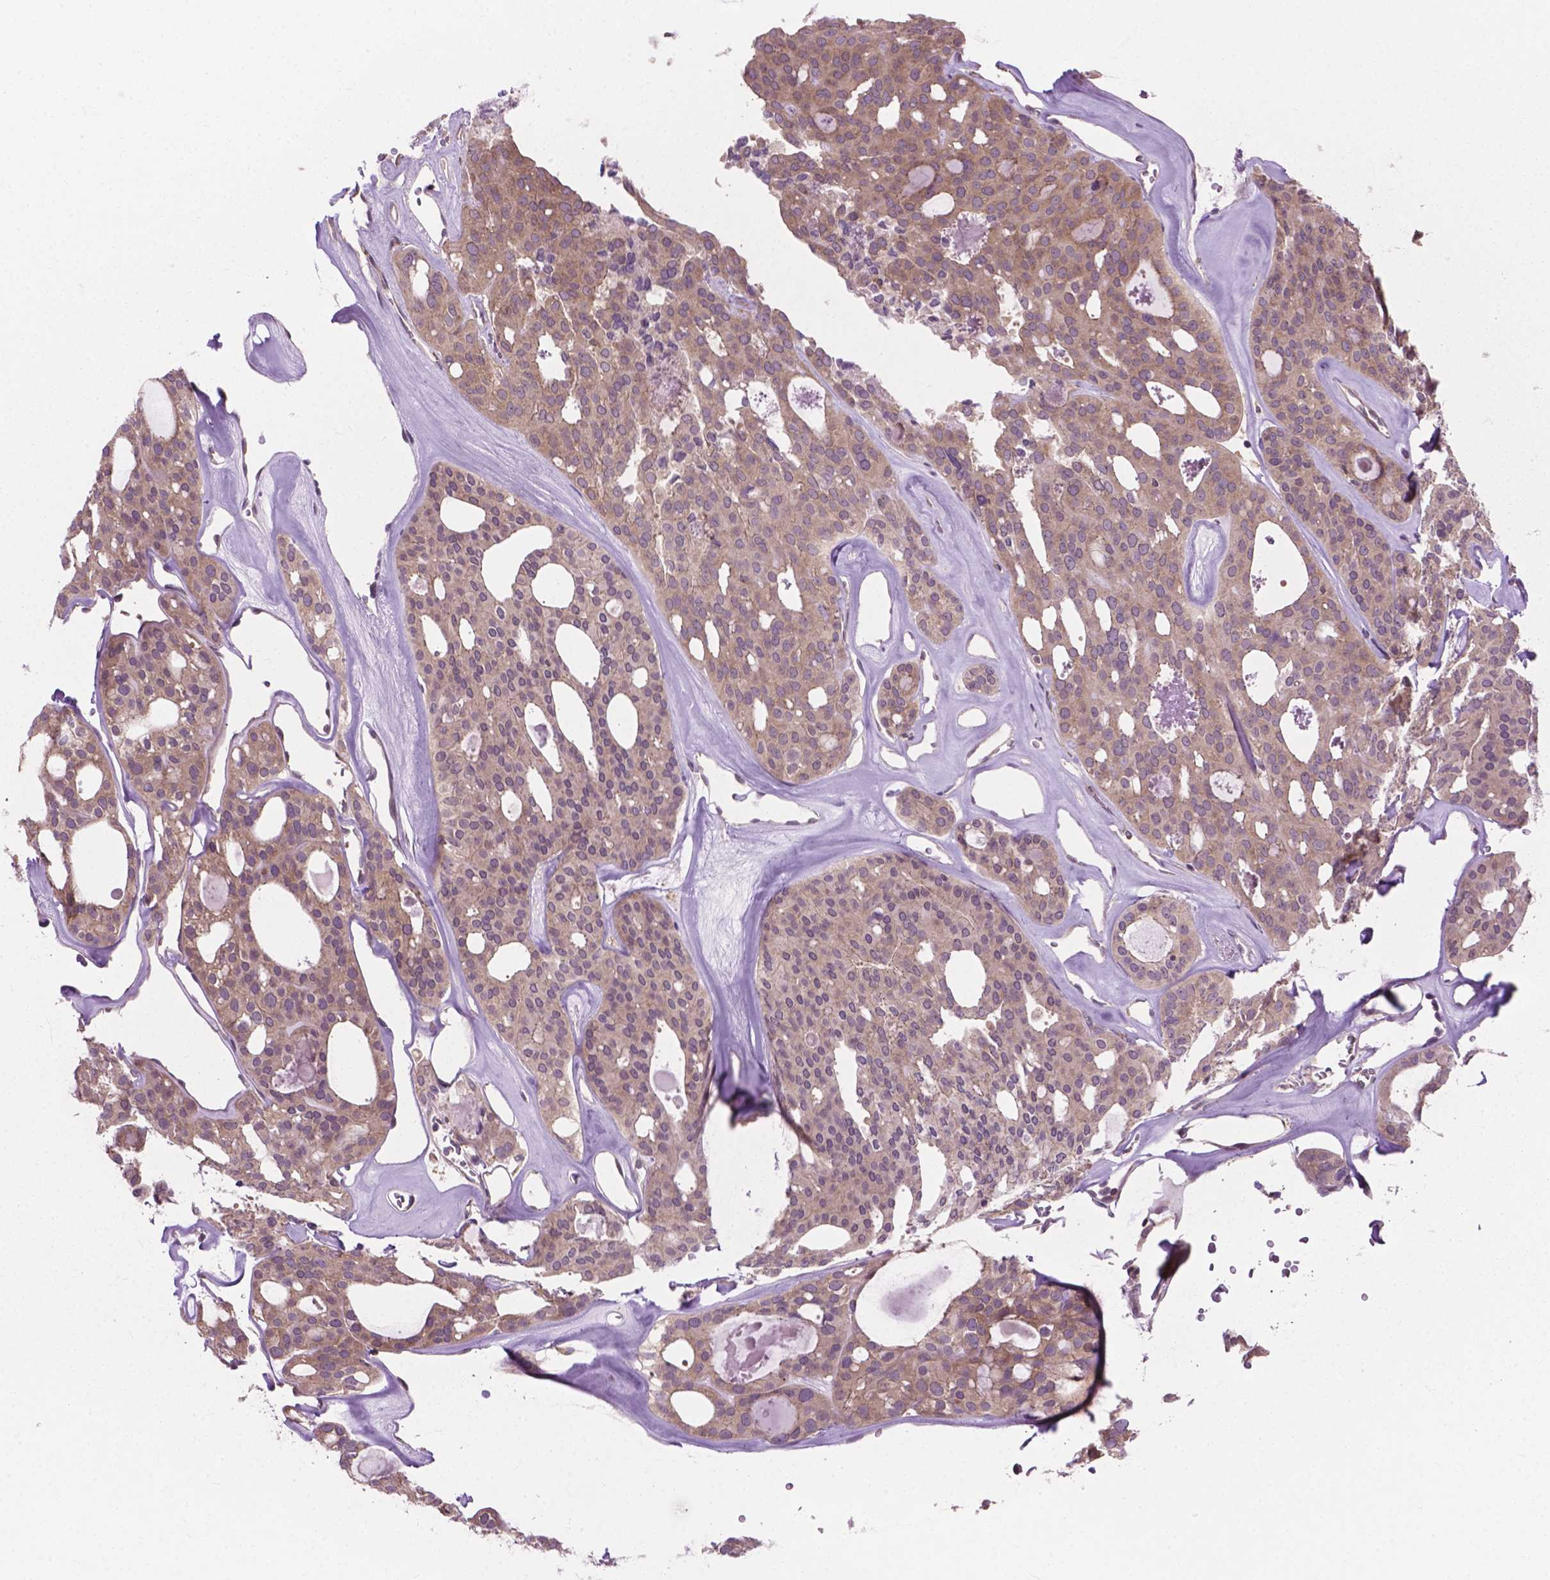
{"staining": {"intensity": "weak", "quantity": "25%-75%", "location": "cytoplasmic/membranous"}, "tissue": "thyroid cancer", "cell_type": "Tumor cells", "image_type": "cancer", "snomed": [{"axis": "morphology", "description": "Follicular adenoma carcinoma, NOS"}, {"axis": "topography", "description": "Thyroid gland"}], "caption": "This is an image of IHC staining of thyroid cancer (follicular adenoma carcinoma), which shows weak positivity in the cytoplasmic/membranous of tumor cells.", "gene": "MZT1", "patient": {"sex": "male", "age": 75}}